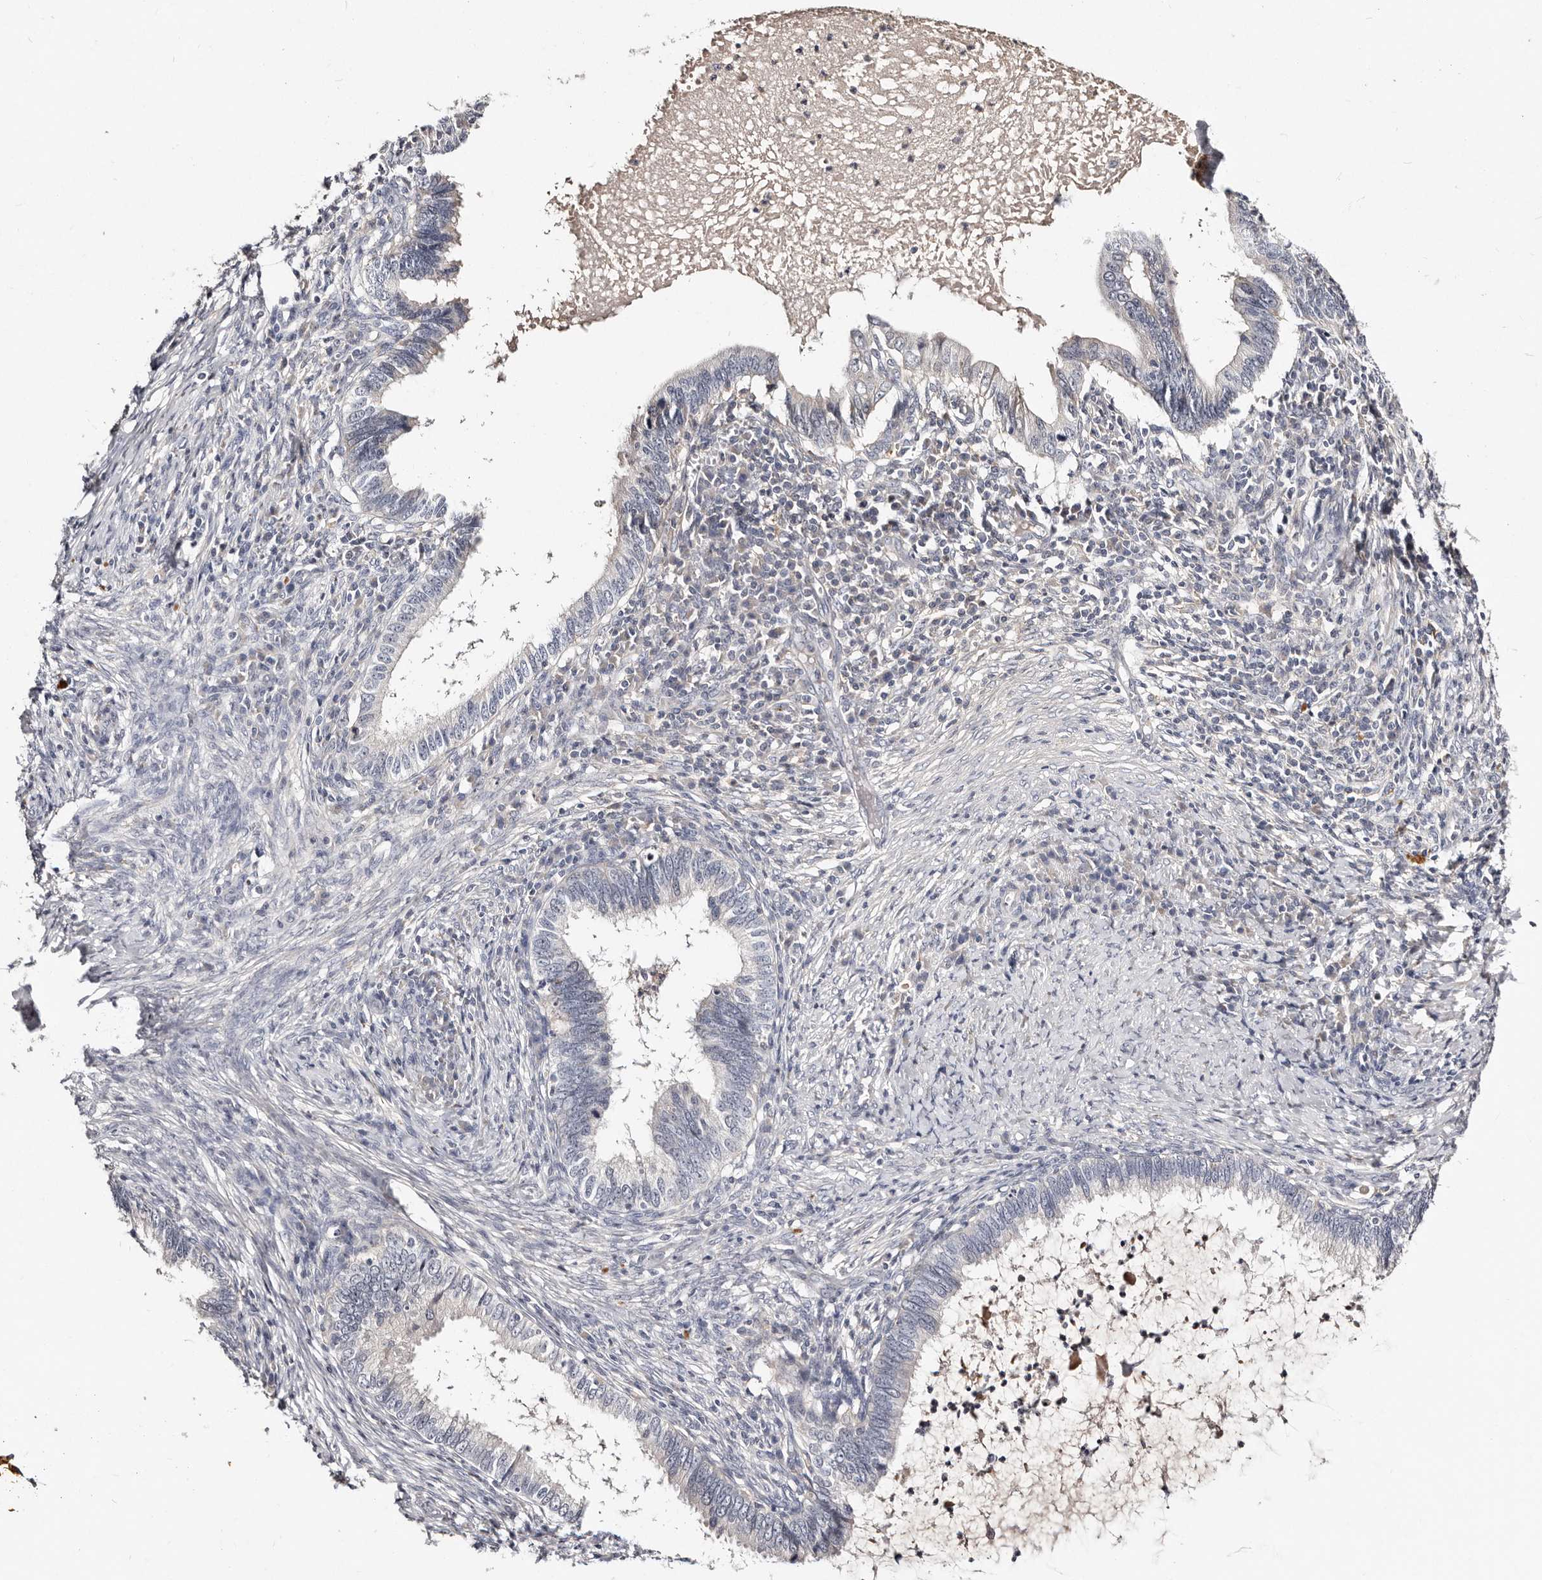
{"staining": {"intensity": "negative", "quantity": "none", "location": "none"}, "tissue": "cervical cancer", "cell_type": "Tumor cells", "image_type": "cancer", "snomed": [{"axis": "morphology", "description": "Adenocarcinoma, NOS"}, {"axis": "topography", "description": "Cervix"}], "caption": "This is a photomicrograph of immunohistochemistry (IHC) staining of cervical cancer (adenocarcinoma), which shows no expression in tumor cells.", "gene": "MRPS33", "patient": {"sex": "female", "age": 36}}